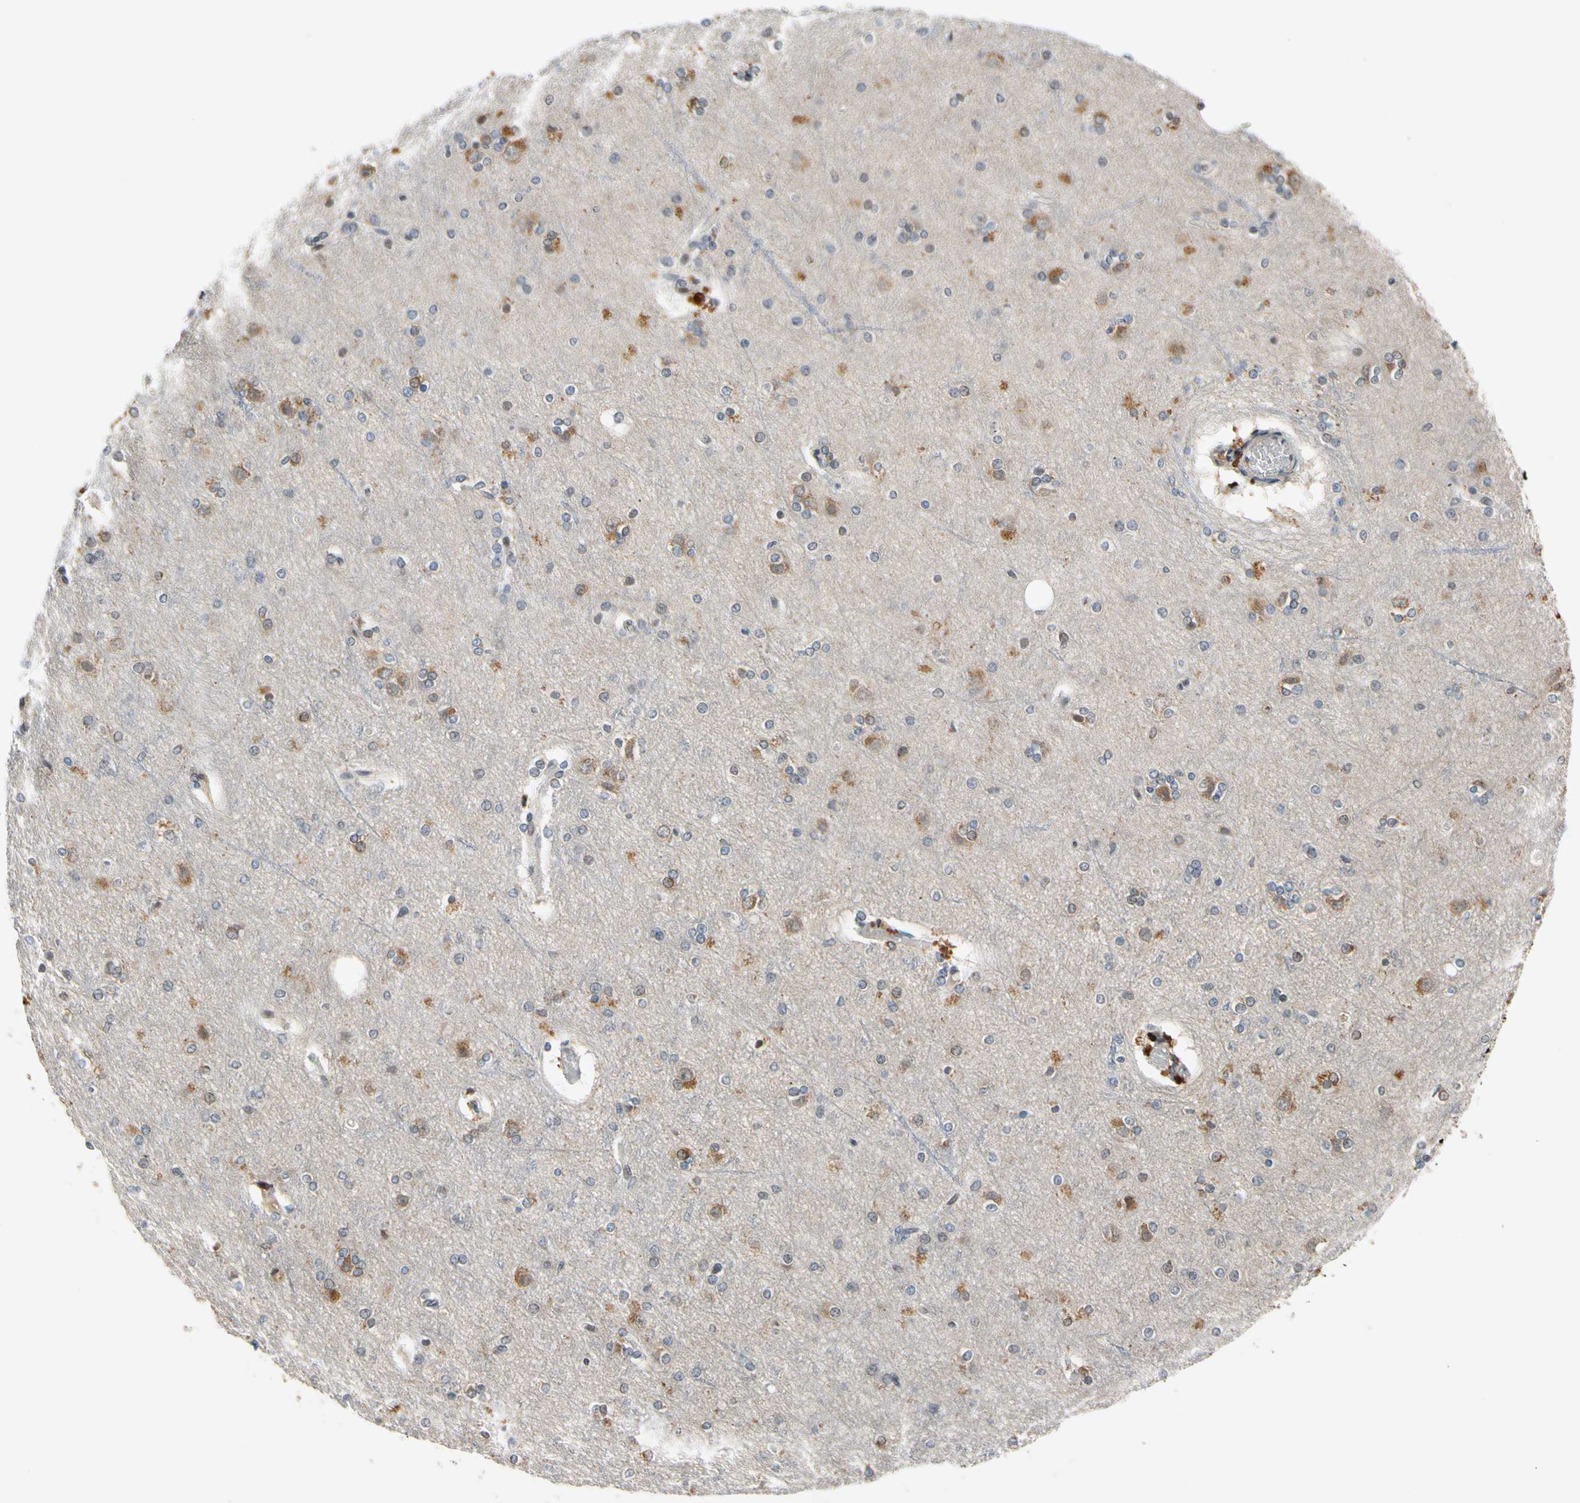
{"staining": {"intensity": "weak", "quantity": "25%-75%", "location": "cytoplasmic/membranous"}, "tissue": "cerebral cortex", "cell_type": "Endothelial cells", "image_type": "normal", "snomed": [{"axis": "morphology", "description": "Normal tissue, NOS"}, {"axis": "topography", "description": "Cerebral cortex"}], "caption": "The micrograph reveals staining of unremarkable cerebral cortex, revealing weak cytoplasmic/membranous protein staining (brown color) within endothelial cells. (DAB (3,3'-diaminobenzidine) IHC, brown staining for protein, blue staining for nuclei).", "gene": "SLC27A6", "patient": {"sex": "female", "age": 54}}